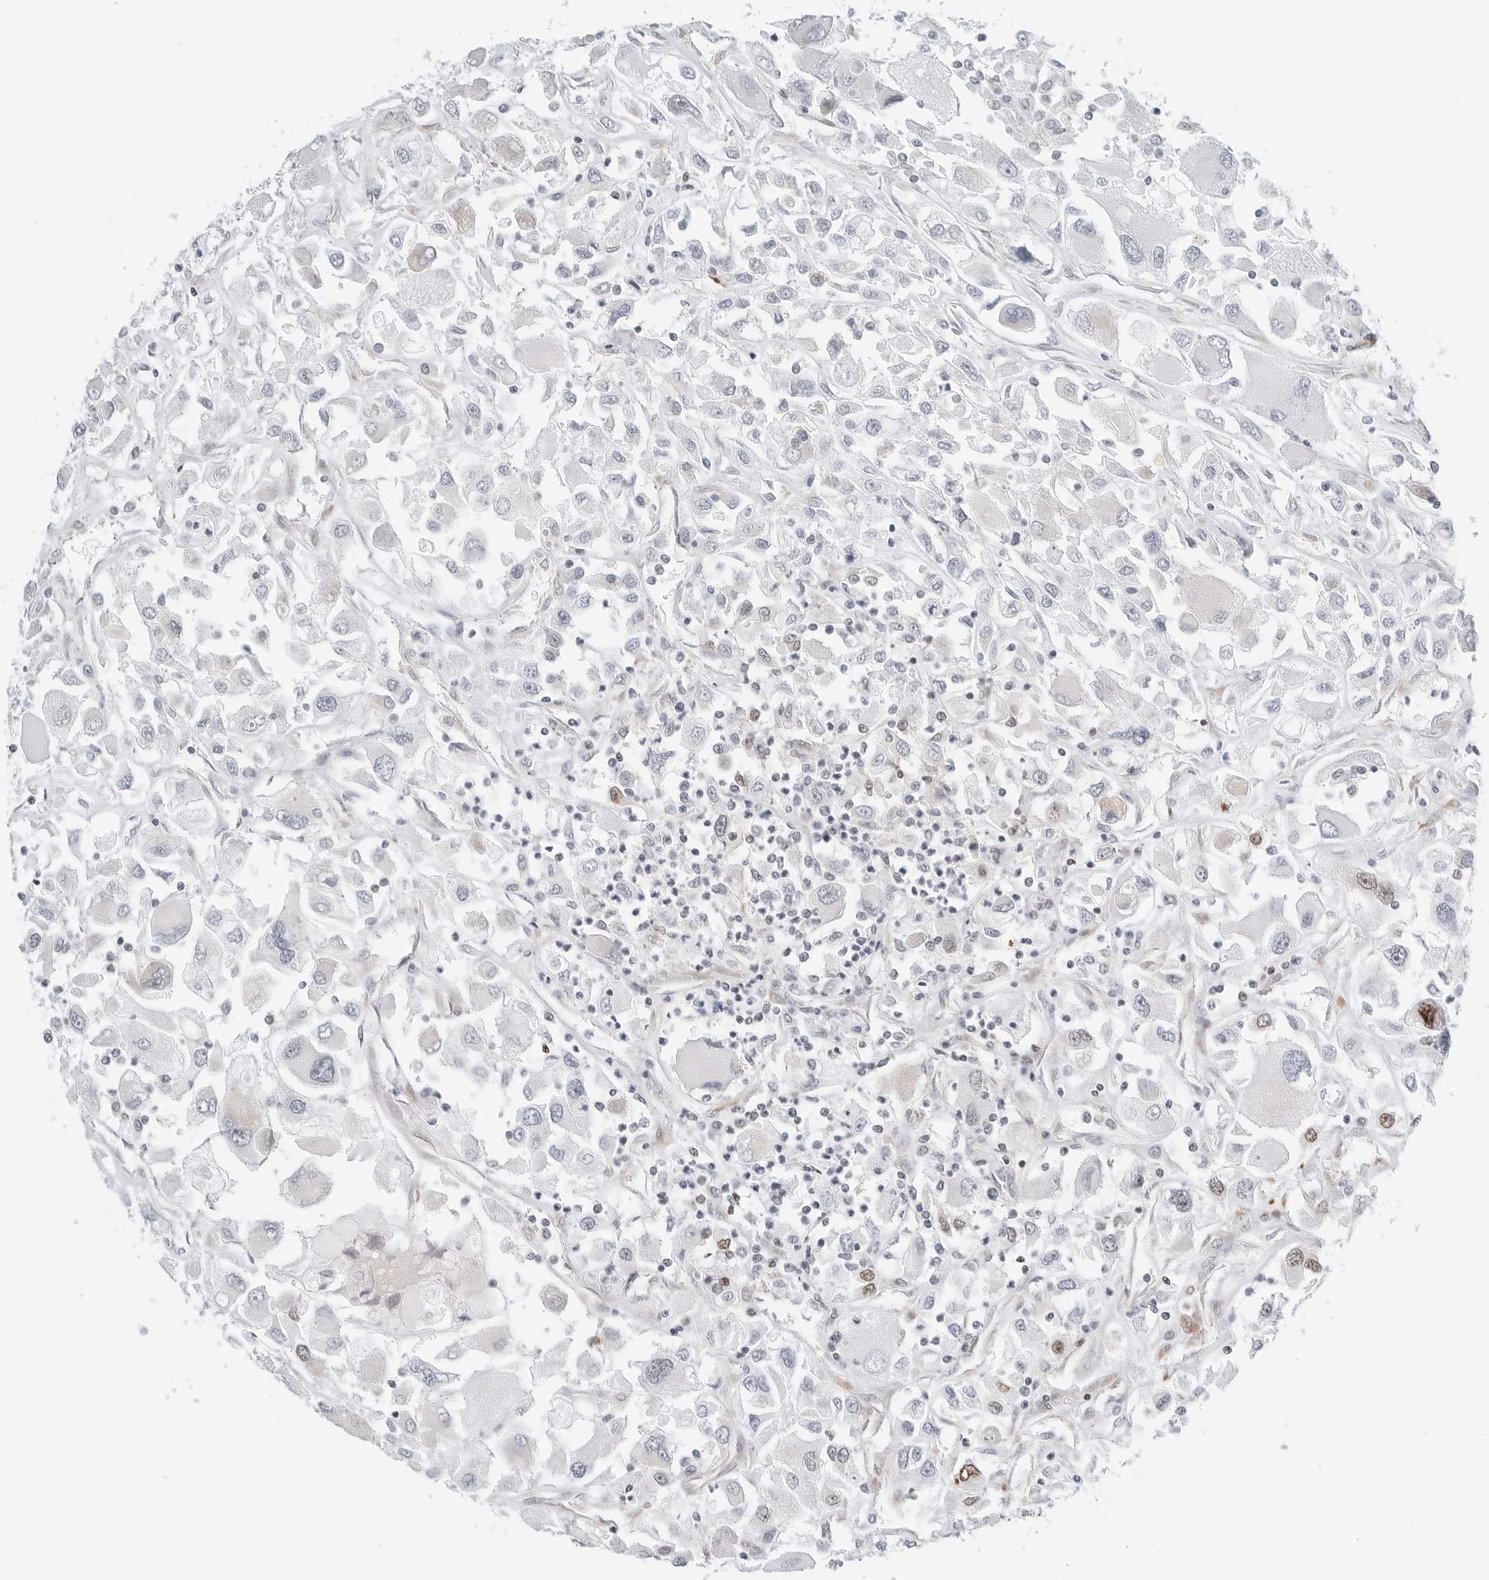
{"staining": {"intensity": "negative", "quantity": "none", "location": "none"}, "tissue": "renal cancer", "cell_type": "Tumor cells", "image_type": "cancer", "snomed": [{"axis": "morphology", "description": "Adenocarcinoma, NOS"}, {"axis": "topography", "description": "Kidney"}], "caption": "Tumor cells show no significant expression in renal cancer.", "gene": "RIMKLA", "patient": {"sex": "female", "age": 52}}